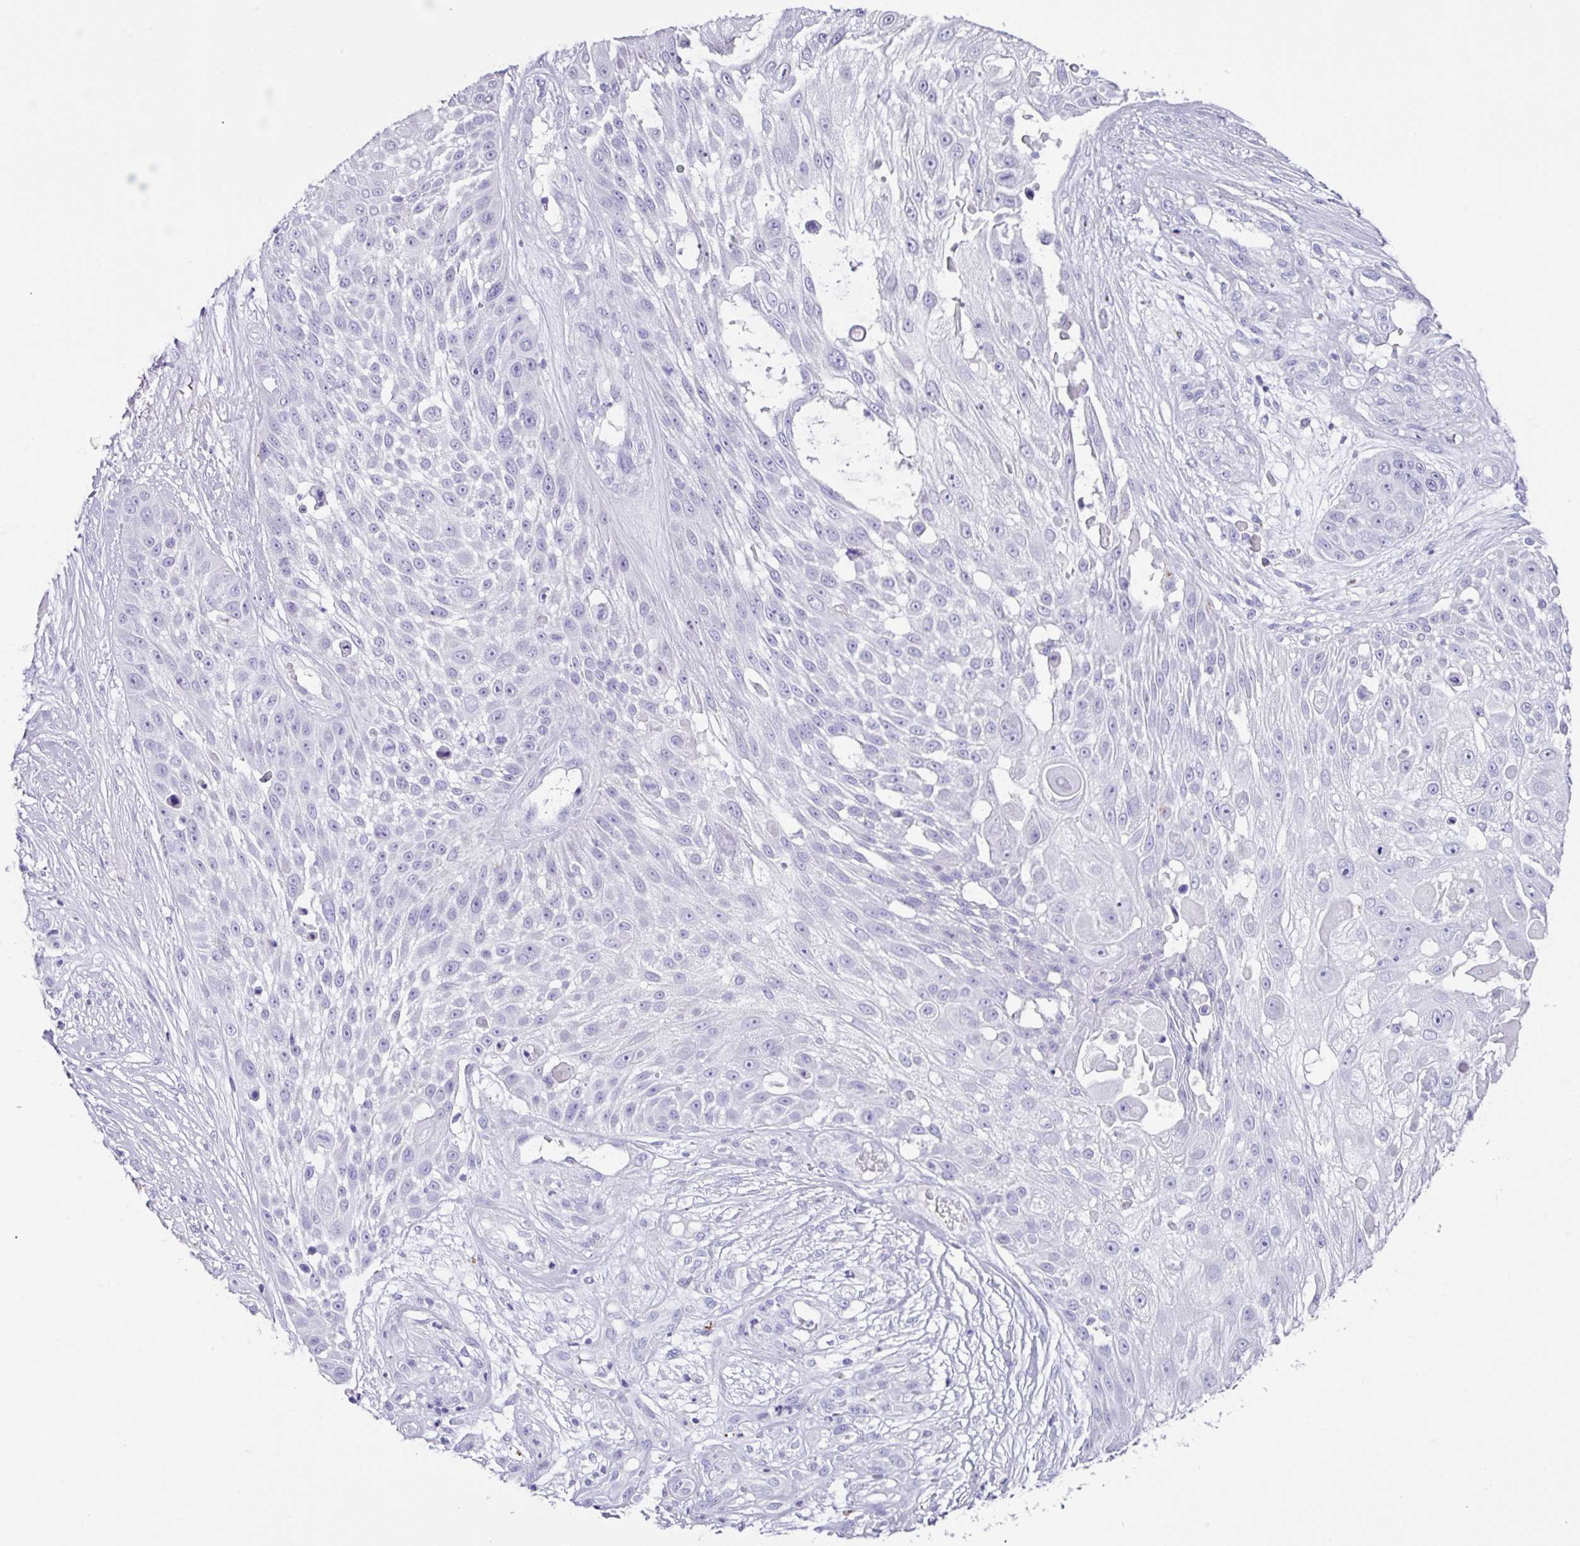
{"staining": {"intensity": "negative", "quantity": "none", "location": "none"}, "tissue": "skin cancer", "cell_type": "Tumor cells", "image_type": "cancer", "snomed": [{"axis": "morphology", "description": "Squamous cell carcinoma, NOS"}, {"axis": "topography", "description": "Skin"}], "caption": "Immunohistochemical staining of human skin squamous cell carcinoma displays no significant expression in tumor cells. The staining is performed using DAB (3,3'-diaminobenzidine) brown chromogen with nuclei counter-stained in using hematoxylin.", "gene": "ZG16", "patient": {"sex": "female", "age": 86}}